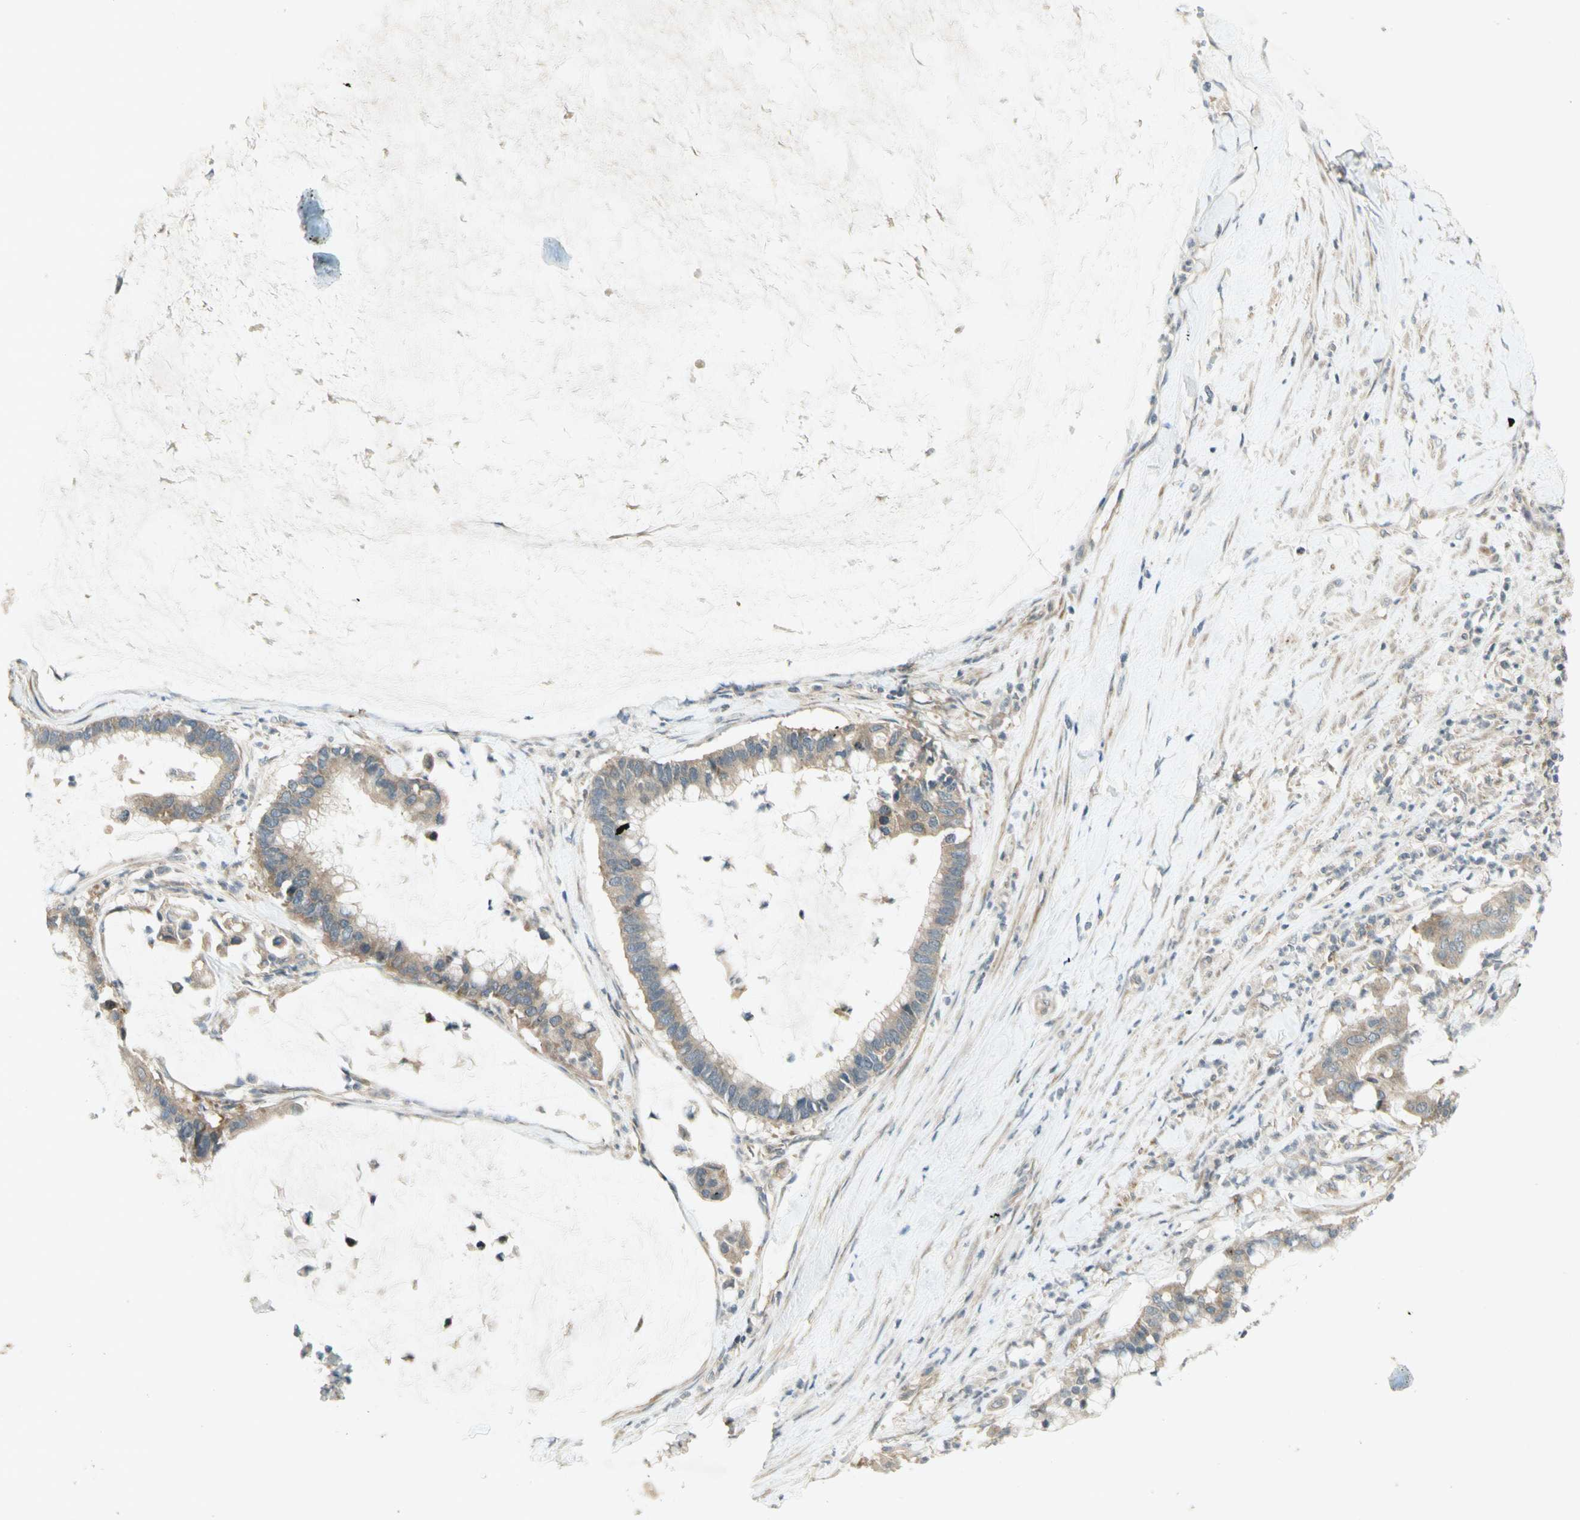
{"staining": {"intensity": "weak", "quantity": ">75%", "location": "cytoplasmic/membranous"}, "tissue": "pancreatic cancer", "cell_type": "Tumor cells", "image_type": "cancer", "snomed": [{"axis": "morphology", "description": "Adenocarcinoma, NOS"}, {"axis": "topography", "description": "Pancreas"}], "caption": "Tumor cells show weak cytoplasmic/membranous staining in about >75% of cells in pancreatic adenocarcinoma. (Stains: DAB in brown, nuclei in blue, Microscopy: brightfield microscopy at high magnification).", "gene": "ETF1", "patient": {"sex": "male", "age": 41}}